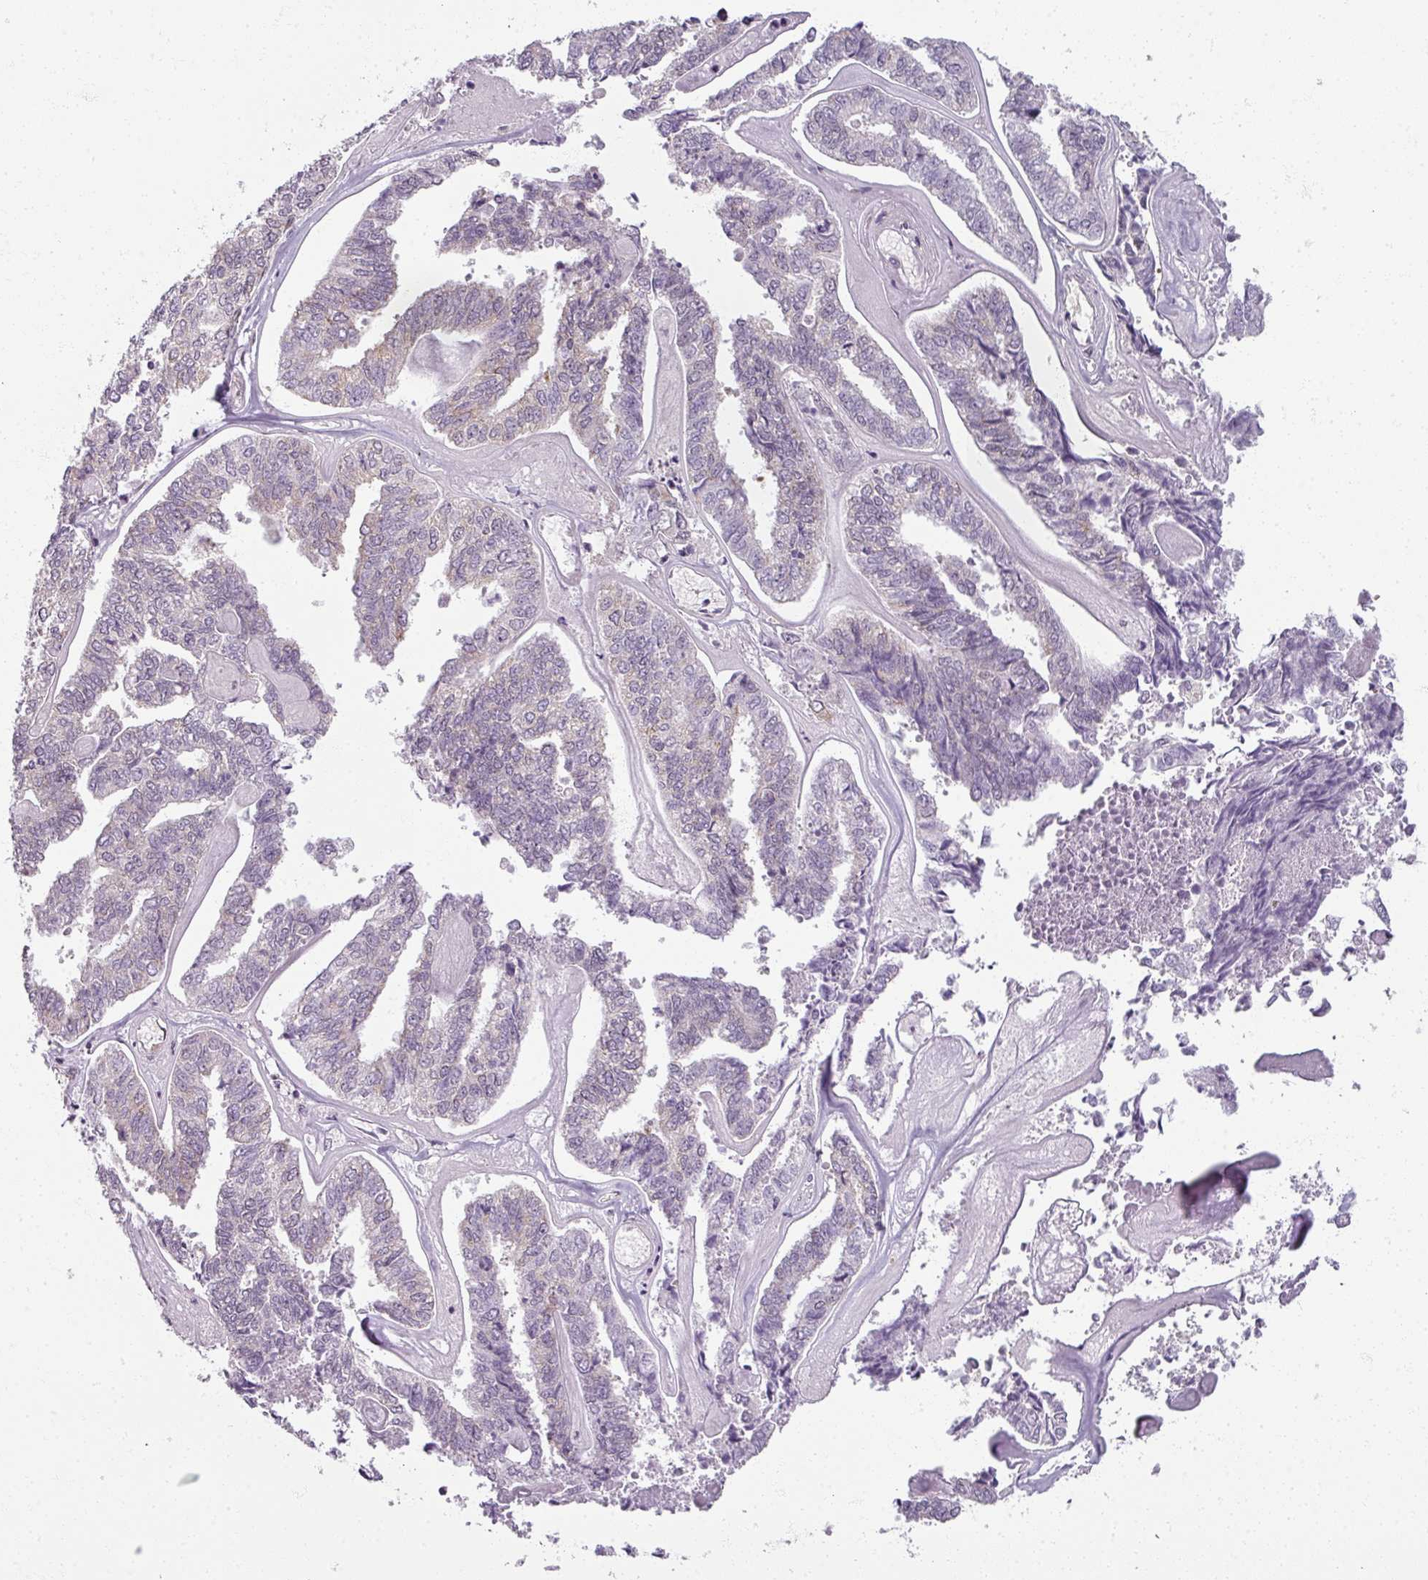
{"staining": {"intensity": "negative", "quantity": "none", "location": "none"}, "tissue": "endometrial cancer", "cell_type": "Tumor cells", "image_type": "cancer", "snomed": [{"axis": "morphology", "description": "Adenocarcinoma, NOS"}, {"axis": "topography", "description": "Endometrium"}], "caption": "IHC histopathology image of neoplastic tissue: human endometrial cancer (adenocarcinoma) stained with DAB (3,3'-diaminobenzidine) shows no significant protein staining in tumor cells.", "gene": "AGPAT4", "patient": {"sex": "female", "age": 73}}